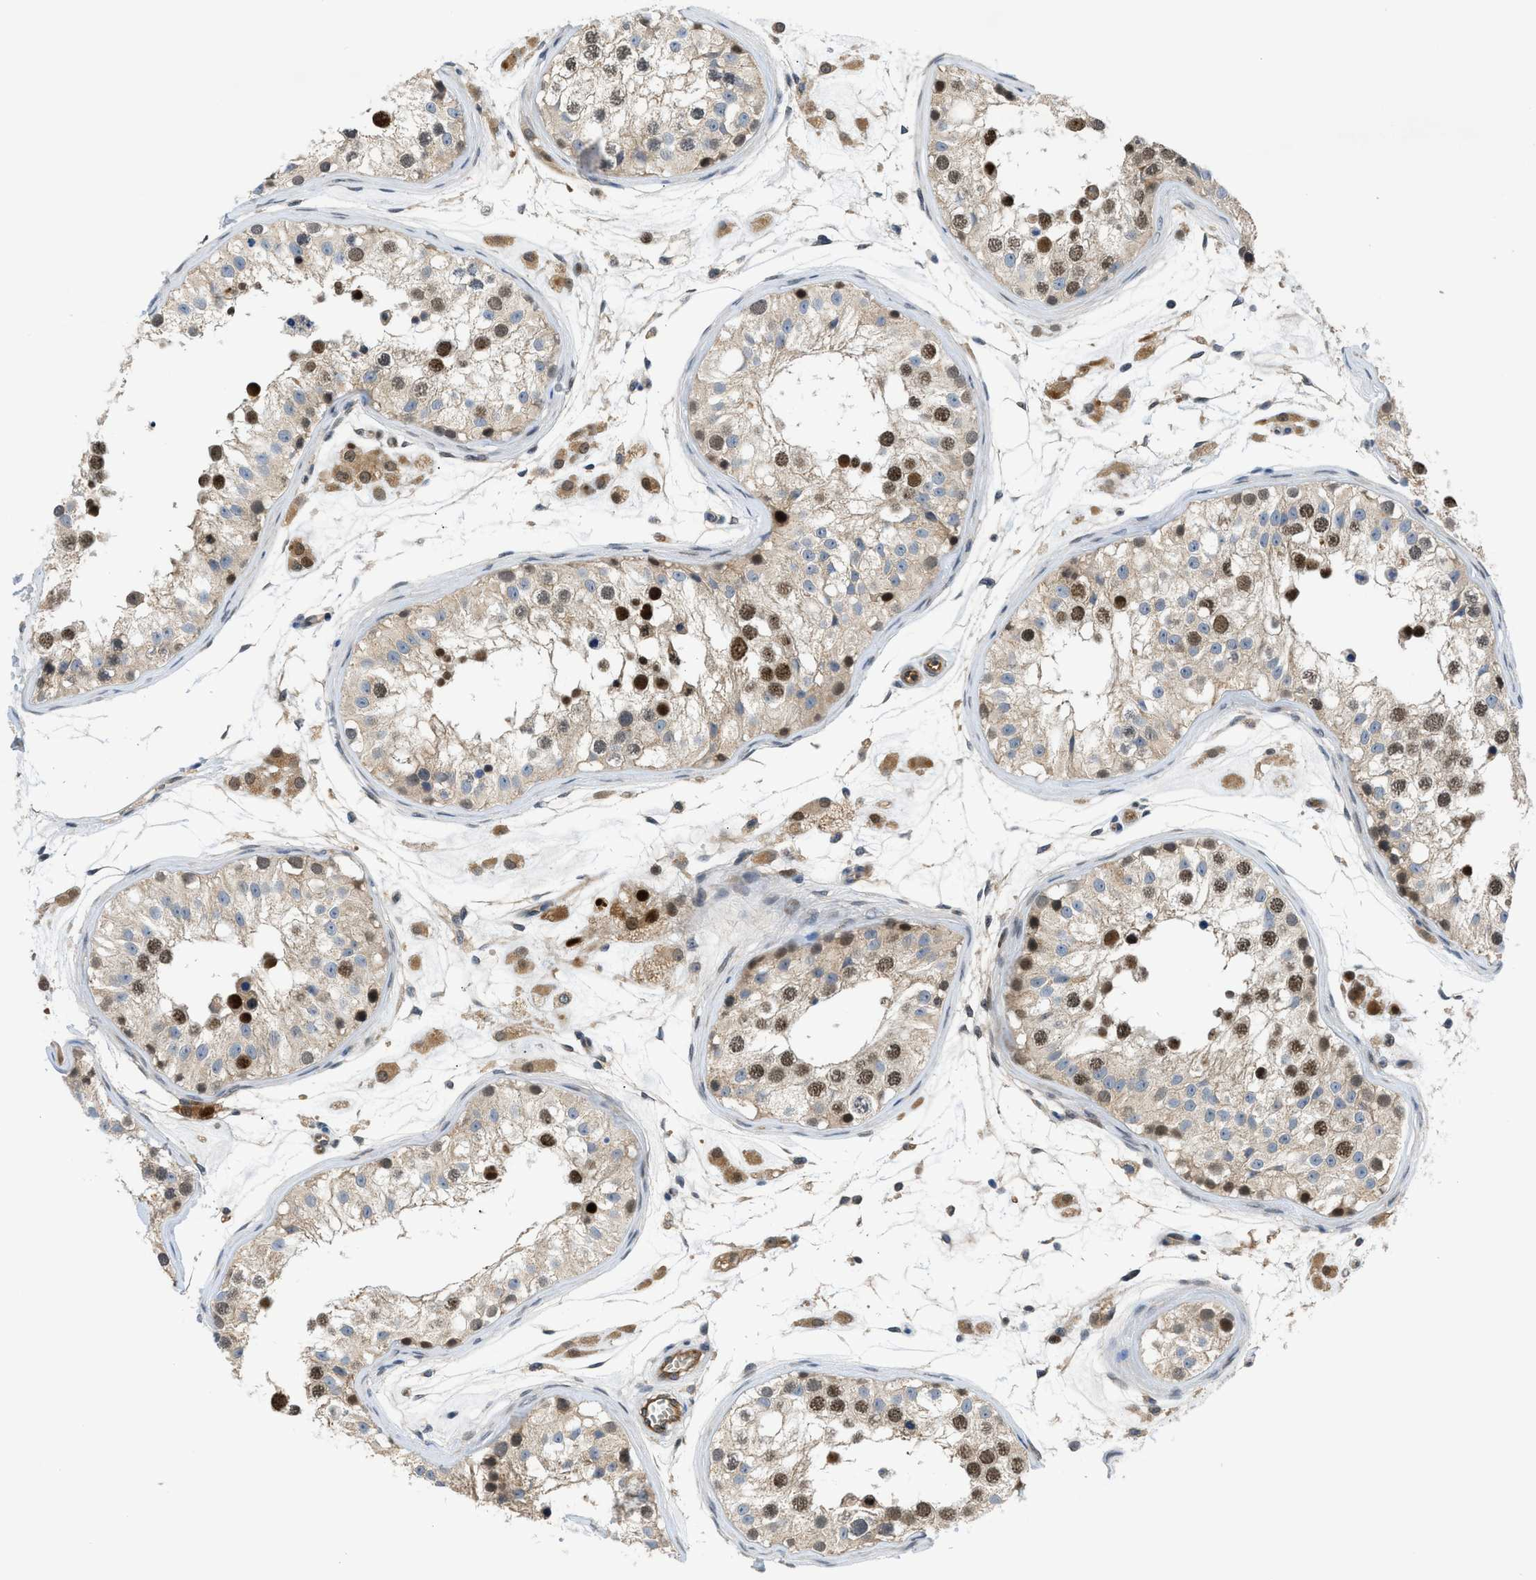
{"staining": {"intensity": "strong", "quantity": "25%-75%", "location": "nuclear"}, "tissue": "testis", "cell_type": "Cells in seminiferous ducts", "image_type": "normal", "snomed": [{"axis": "morphology", "description": "Normal tissue, NOS"}, {"axis": "morphology", "description": "Adenocarcinoma, metastatic, NOS"}, {"axis": "topography", "description": "Testis"}], "caption": "Human testis stained with a brown dye exhibits strong nuclear positive staining in about 25%-75% of cells in seminiferous ducts.", "gene": "TRAK2", "patient": {"sex": "male", "age": 26}}